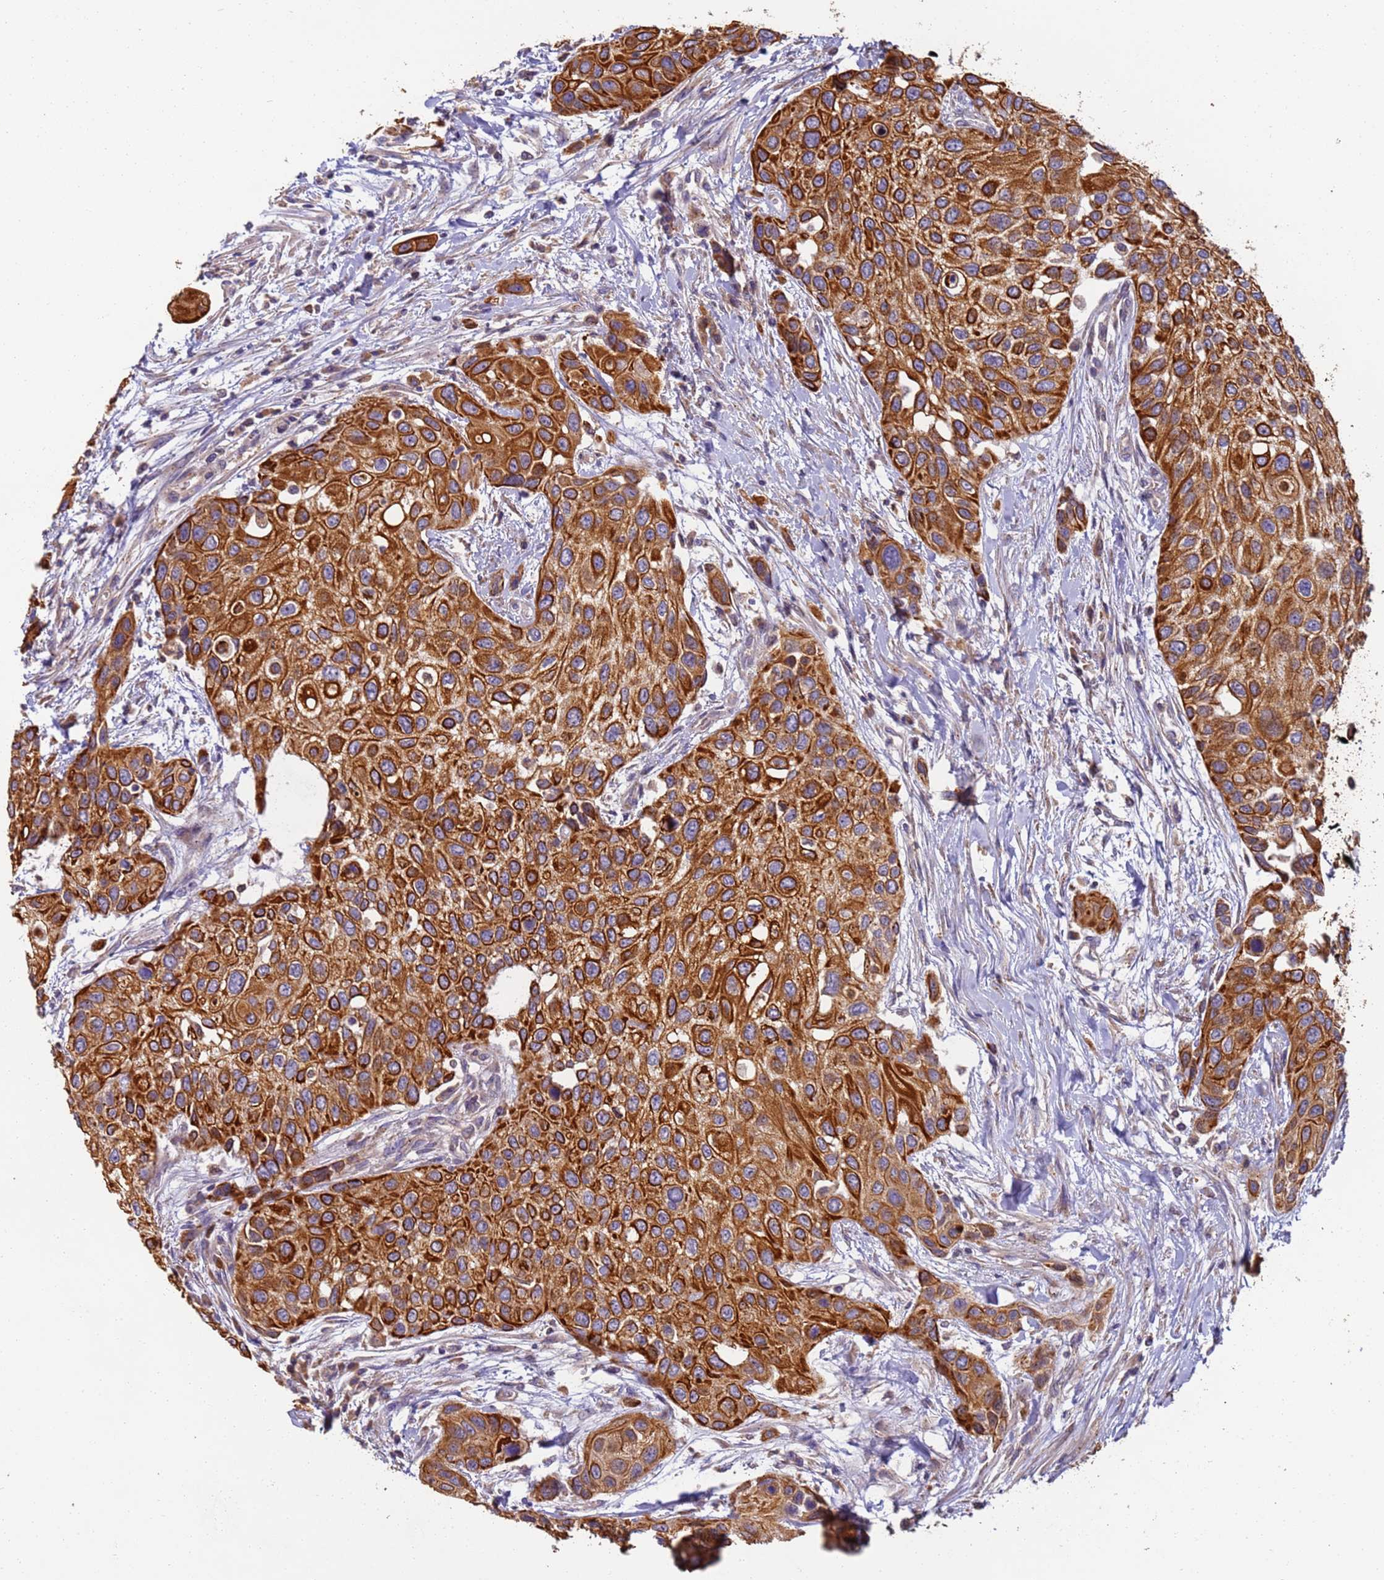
{"staining": {"intensity": "strong", "quantity": ">75%", "location": "cytoplasmic/membranous"}, "tissue": "urothelial cancer", "cell_type": "Tumor cells", "image_type": "cancer", "snomed": [{"axis": "morphology", "description": "Normal tissue, NOS"}, {"axis": "morphology", "description": "Urothelial carcinoma, High grade"}, {"axis": "topography", "description": "Vascular tissue"}, {"axis": "topography", "description": "Urinary bladder"}], "caption": "Immunohistochemistry of human high-grade urothelial carcinoma exhibits high levels of strong cytoplasmic/membranous positivity in approximately >75% of tumor cells.", "gene": "TIGAR", "patient": {"sex": "female", "age": 56}}